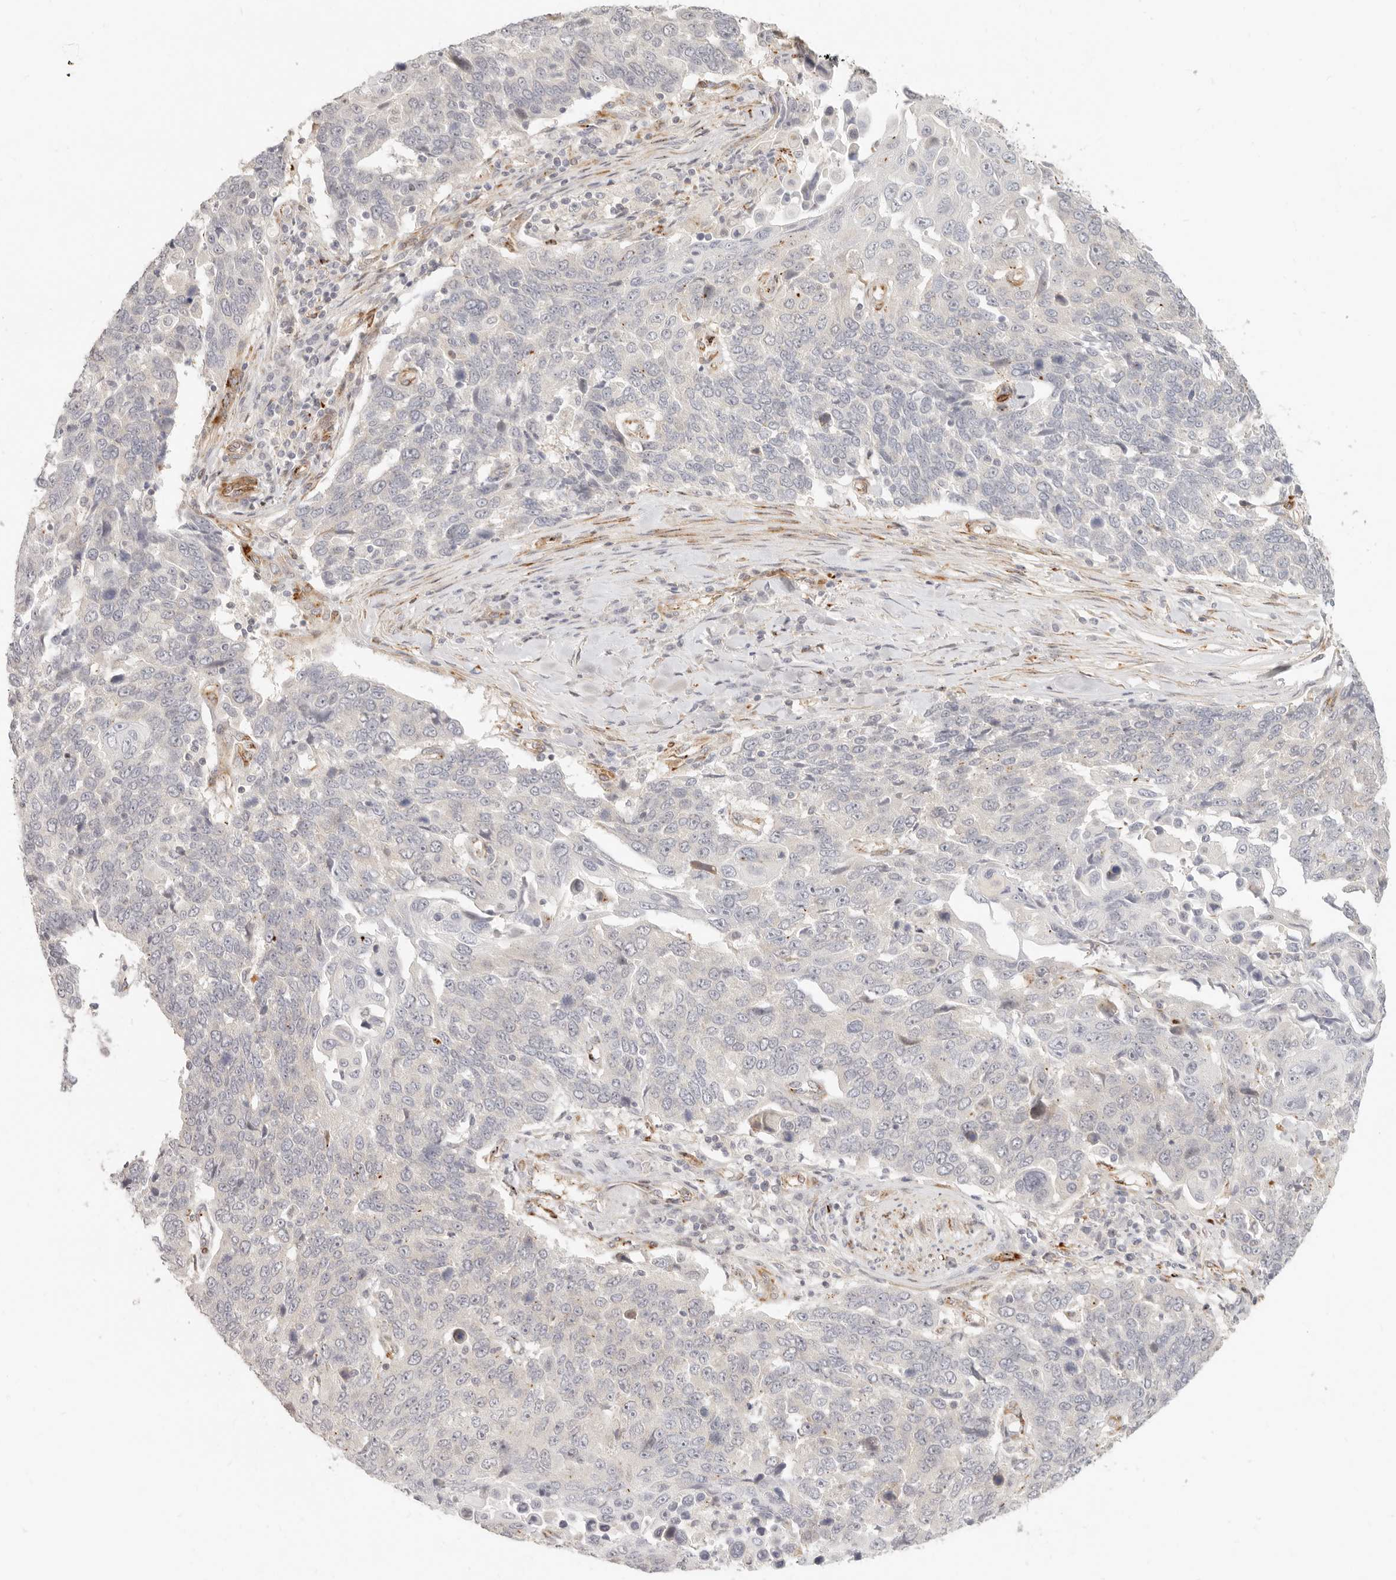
{"staining": {"intensity": "negative", "quantity": "none", "location": "none"}, "tissue": "lung cancer", "cell_type": "Tumor cells", "image_type": "cancer", "snomed": [{"axis": "morphology", "description": "Squamous cell carcinoma, NOS"}, {"axis": "topography", "description": "Lung"}], "caption": "There is no significant positivity in tumor cells of lung squamous cell carcinoma.", "gene": "SASS6", "patient": {"sex": "male", "age": 66}}